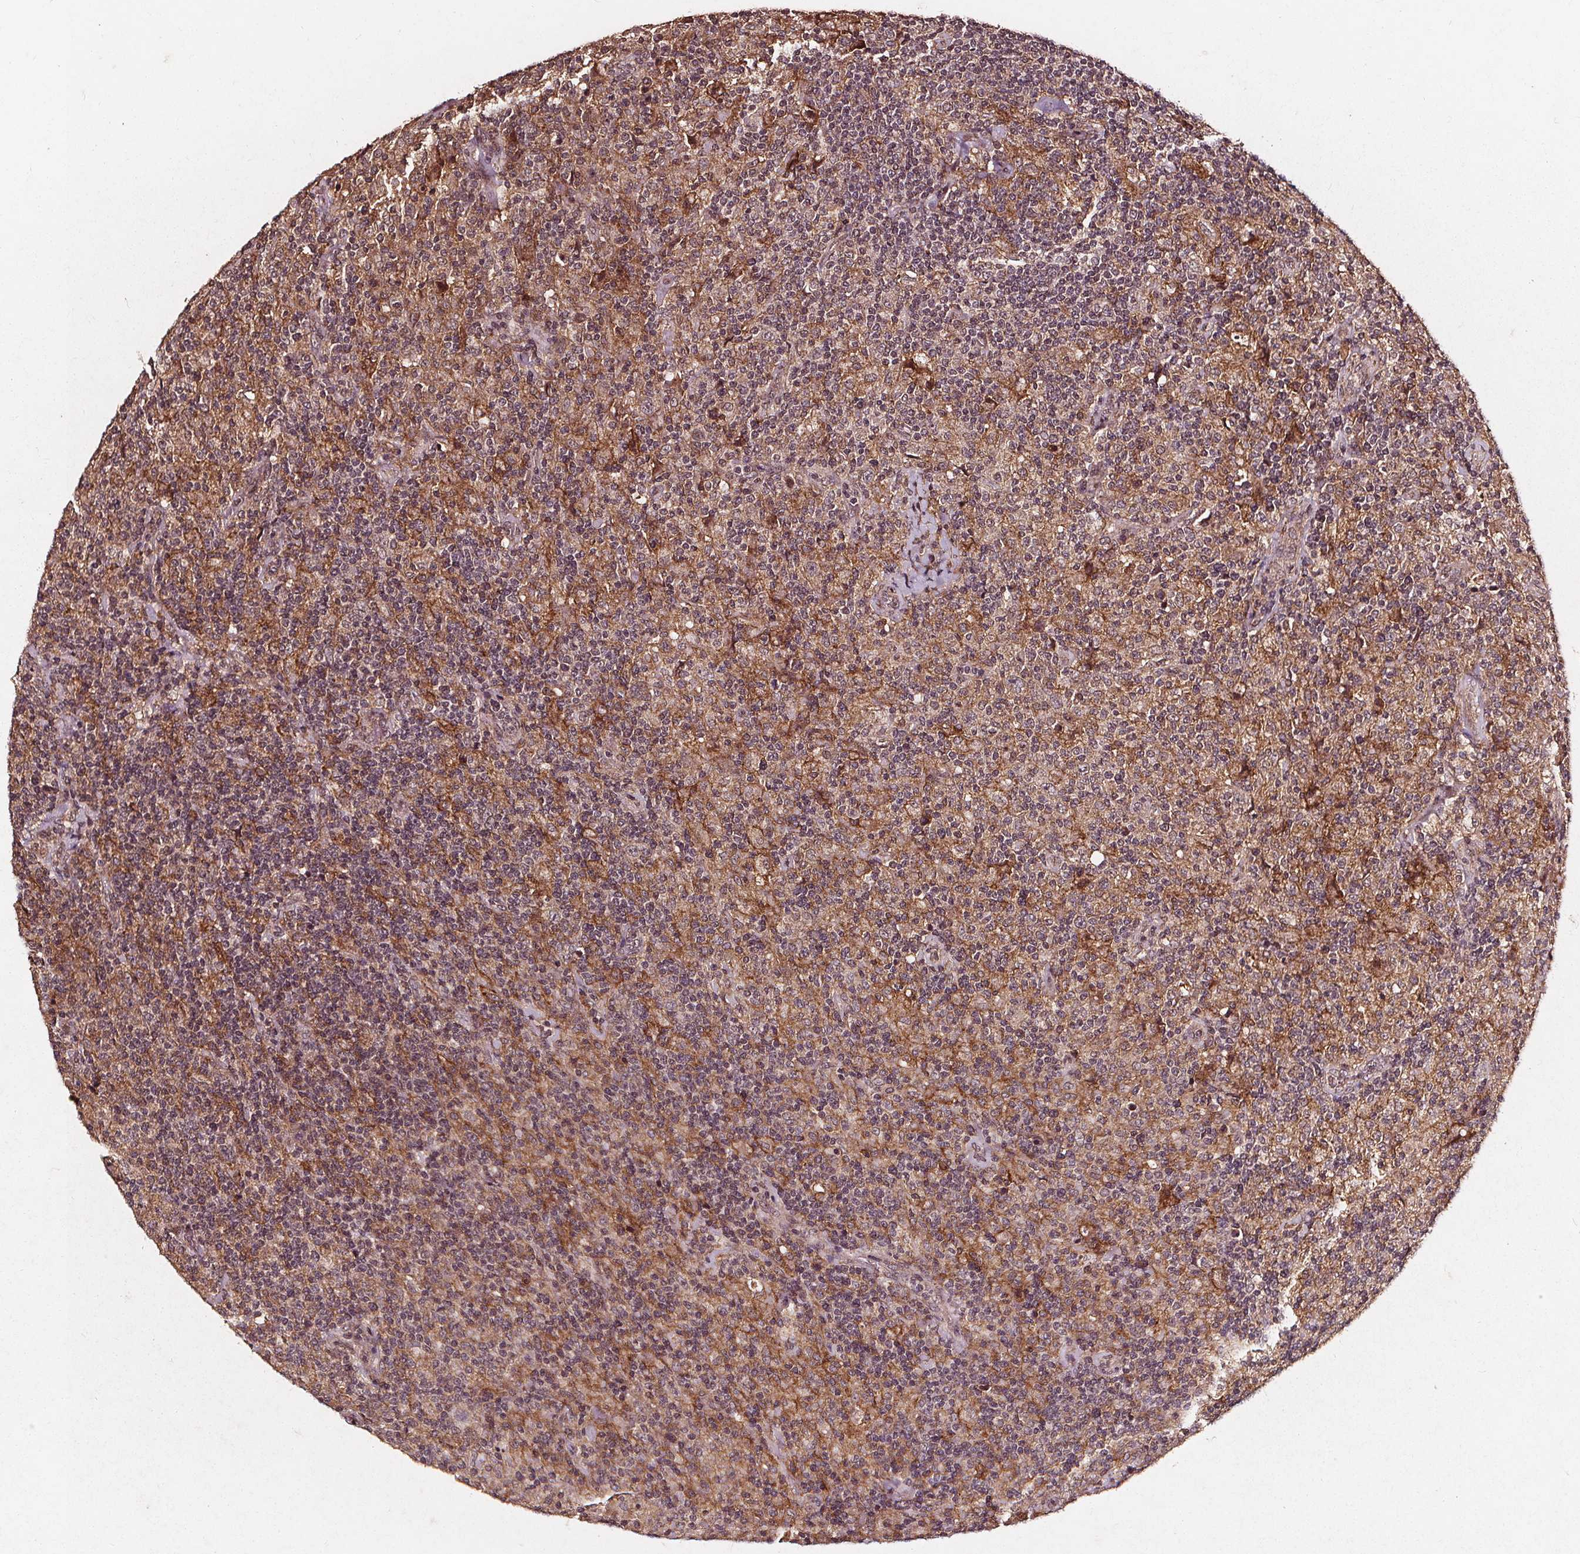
{"staining": {"intensity": "weak", "quantity": "<25%", "location": "cytoplasmic/membranous"}, "tissue": "lymphoma", "cell_type": "Tumor cells", "image_type": "cancer", "snomed": [{"axis": "morphology", "description": "Hodgkin's disease, NOS"}, {"axis": "topography", "description": "Lymph node"}], "caption": "Immunohistochemistry (IHC) image of human lymphoma stained for a protein (brown), which reveals no staining in tumor cells. The staining is performed using DAB (3,3'-diaminobenzidine) brown chromogen with nuclei counter-stained in using hematoxylin.", "gene": "ABCA1", "patient": {"sex": "male", "age": 70}}